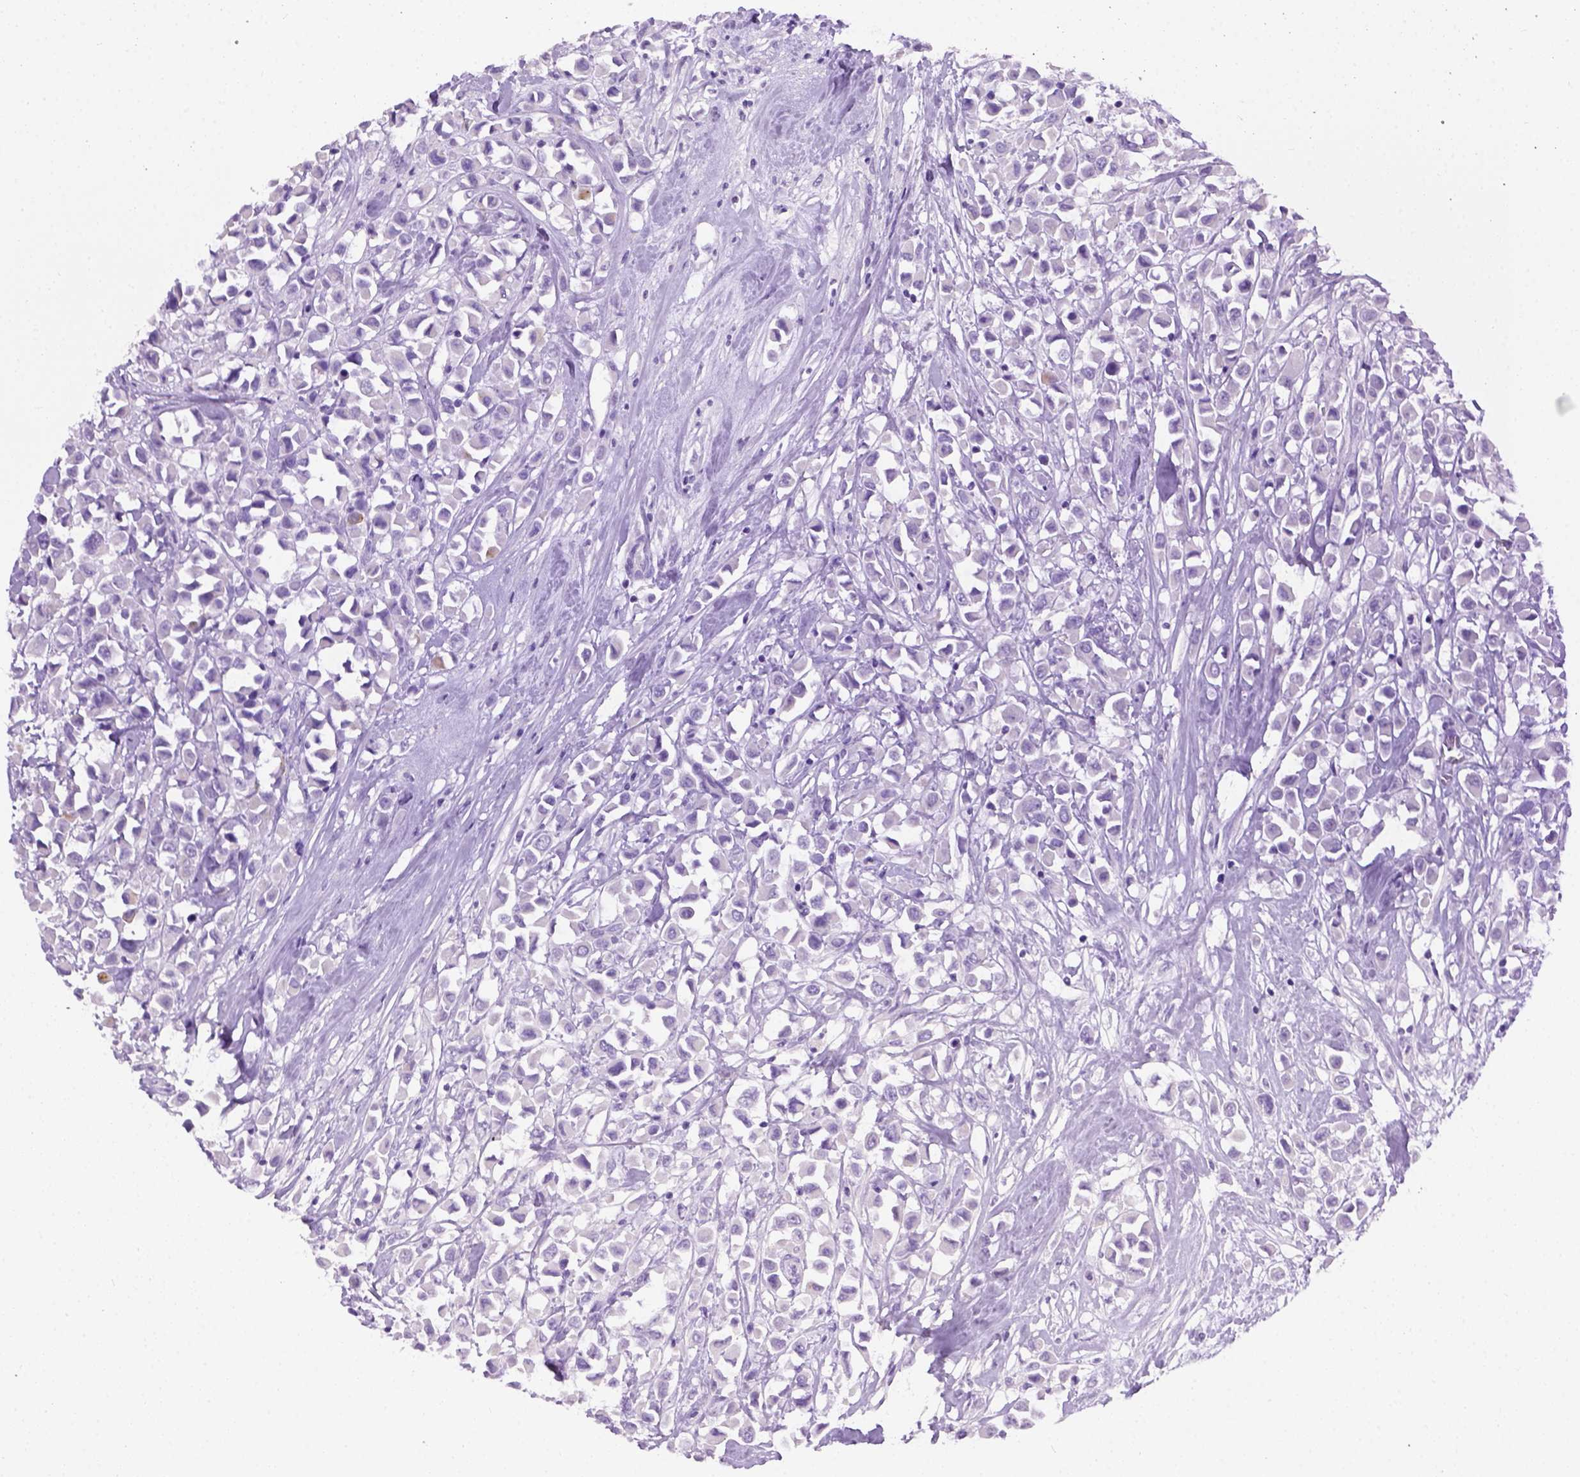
{"staining": {"intensity": "negative", "quantity": "none", "location": "none"}, "tissue": "breast cancer", "cell_type": "Tumor cells", "image_type": "cancer", "snomed": [{"axis": "morphology", "description": "Duct carcinoma"}, {"axis": "topography", "description": "Breast"}], "caption": "Tumor cells show no significant protein positivity in breast cancer.", "gene": "CYP24A1", "patient": {"sex": "female", "age": 61}}